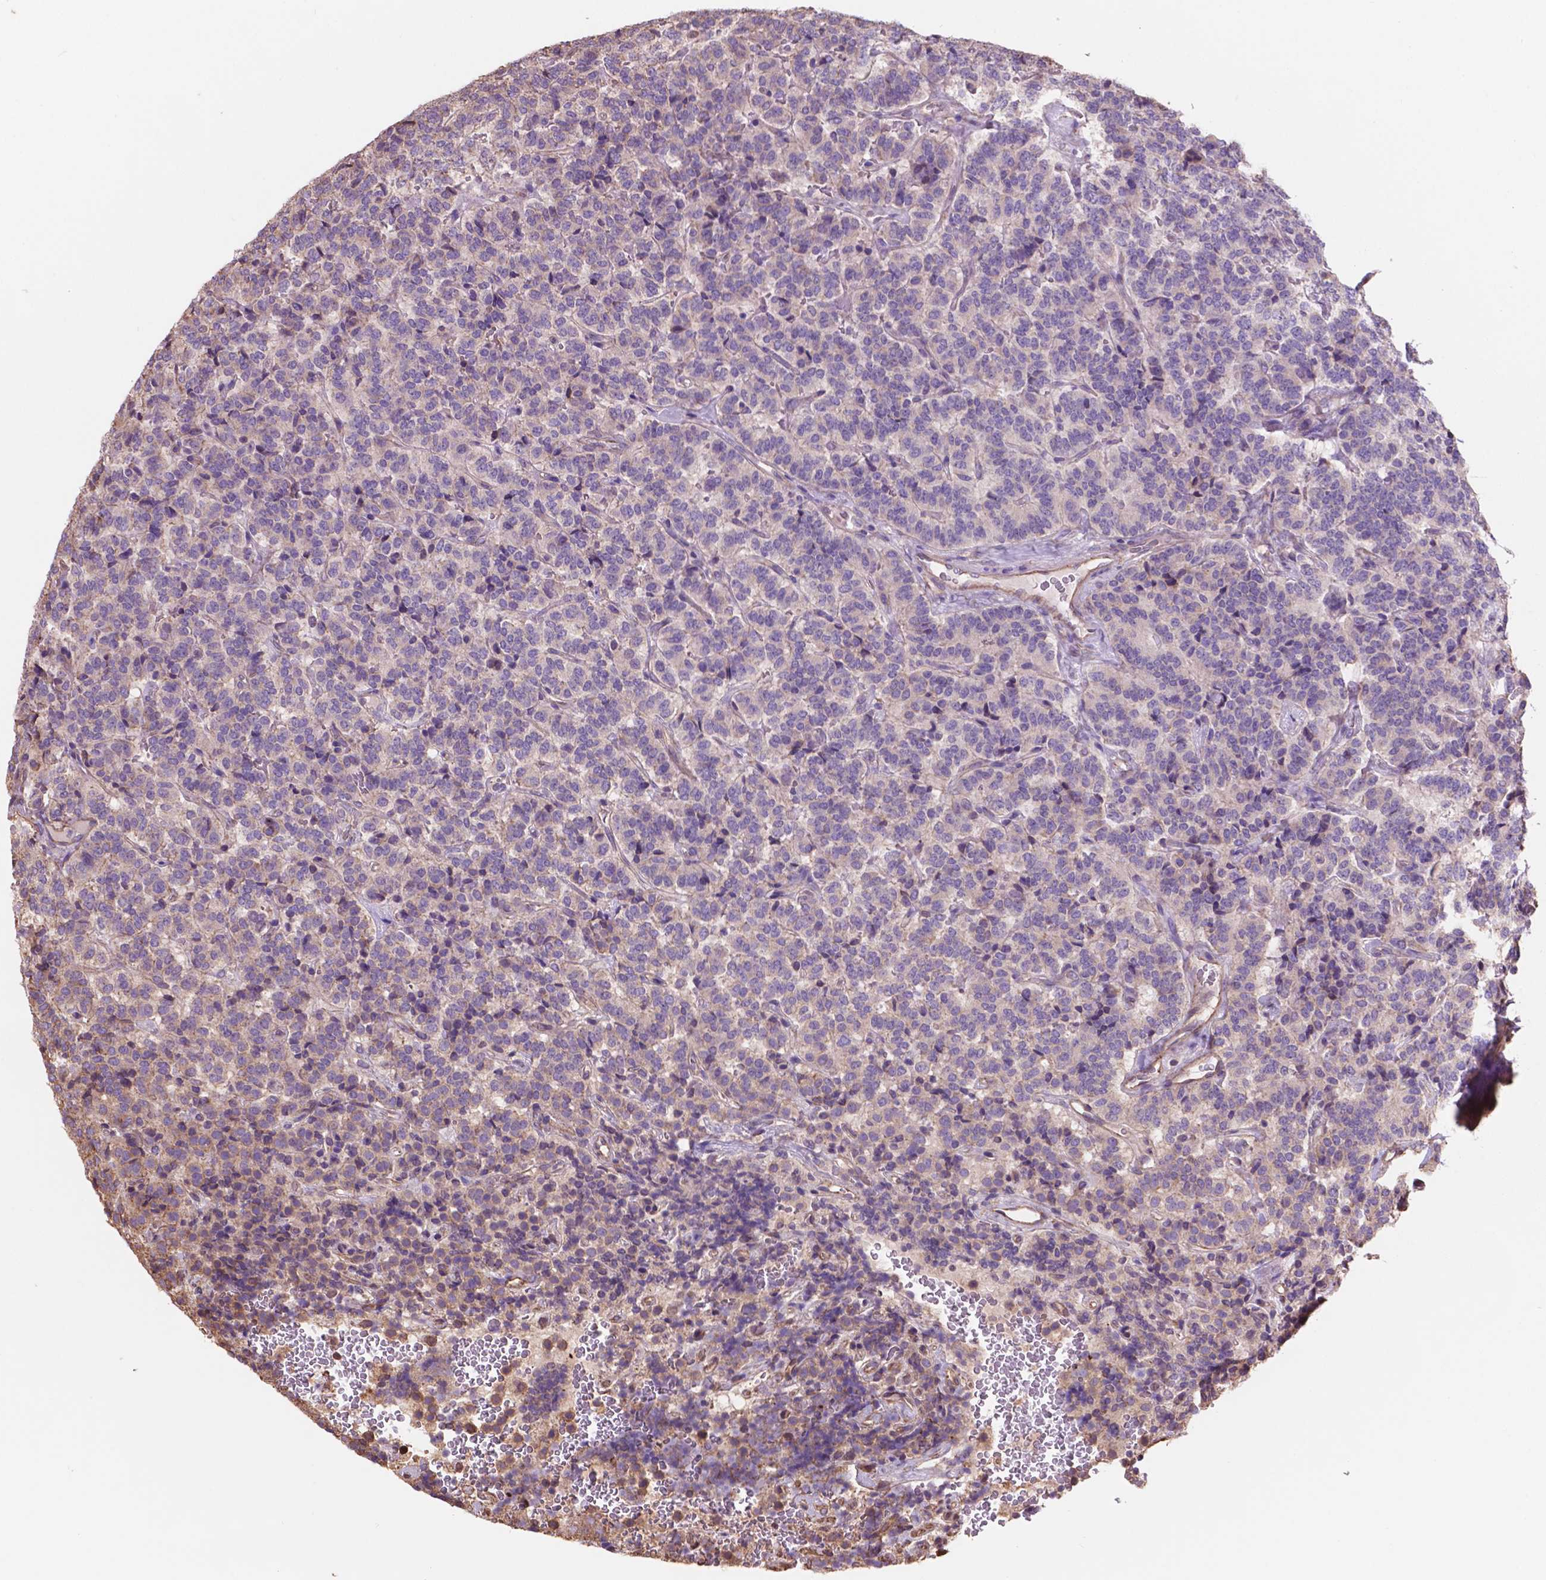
{"staining": {"intensity": "weak", "quantity": "25%-75%", "location": "cytoplasmic/membranous"}, "tissue": "carcinoid", "cell_type": "Tumor cells", "image_type": "cancer", "snomed": [{"axis": "morphology", "description": "Carcinoid, malignant, NOS"}, {"axis": "topography", "description": "Pancreas"}], "caption": "Malignant carcinoid was stained to show a protein in brown. There is low levels of weak cytoplasmic/membranous expression in approximately 25%-75% of tumor cells.", "gene": "NIPA2", "patient": {"sex": "male", "age": 36}}